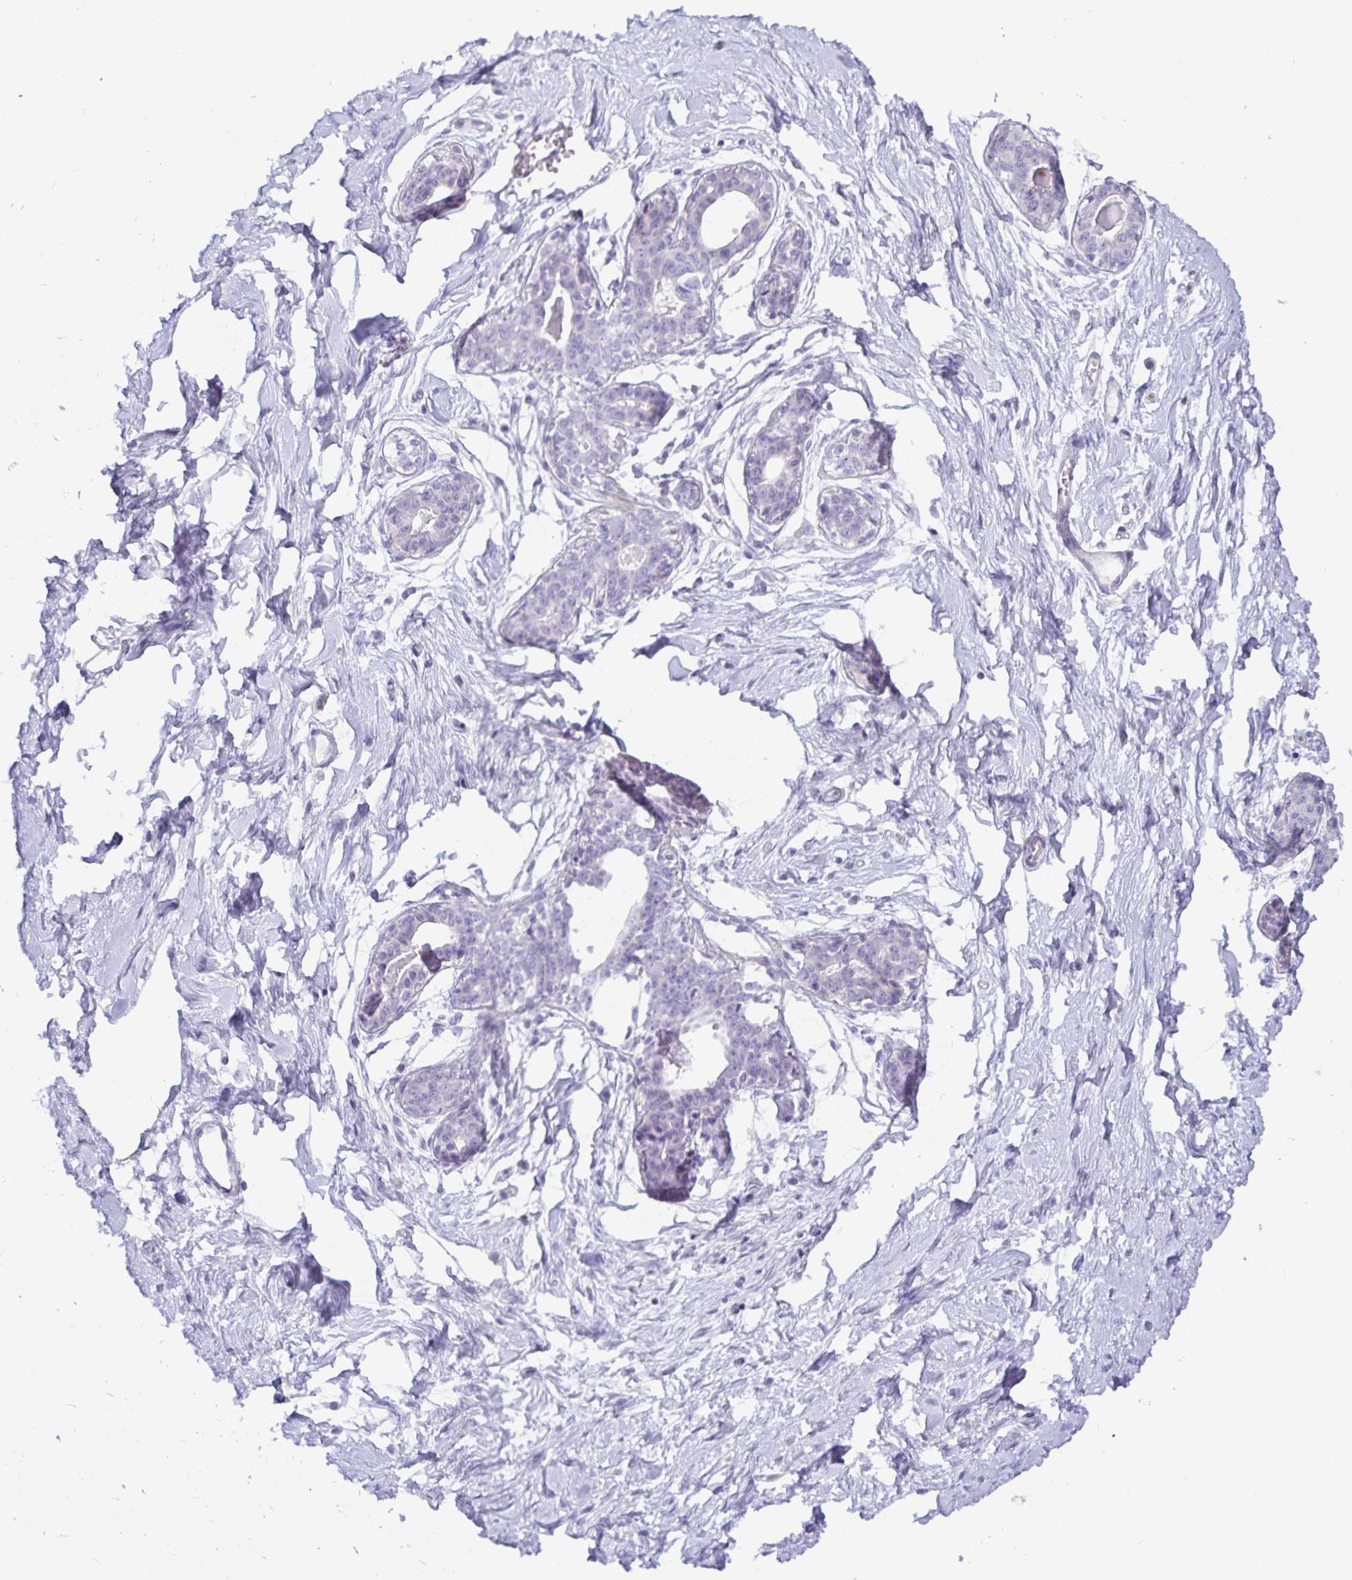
{"staining": {"intensity": "negative", "quantity": "none", "location": "none"}, "tissue": "breast", "cell_type": "Adipocytes", "image_type": "normal", "snomed": [{"axis": "morphology", "description": "Normal tissue, NOS"}, {"axis": "topography", "description": "Breast"}], "caption": "The immunohistochemistry image has no significant positivity in adipocytes of breast.", "gene": "SPAG4", "patient": {"sex": "female", "age": 45}}